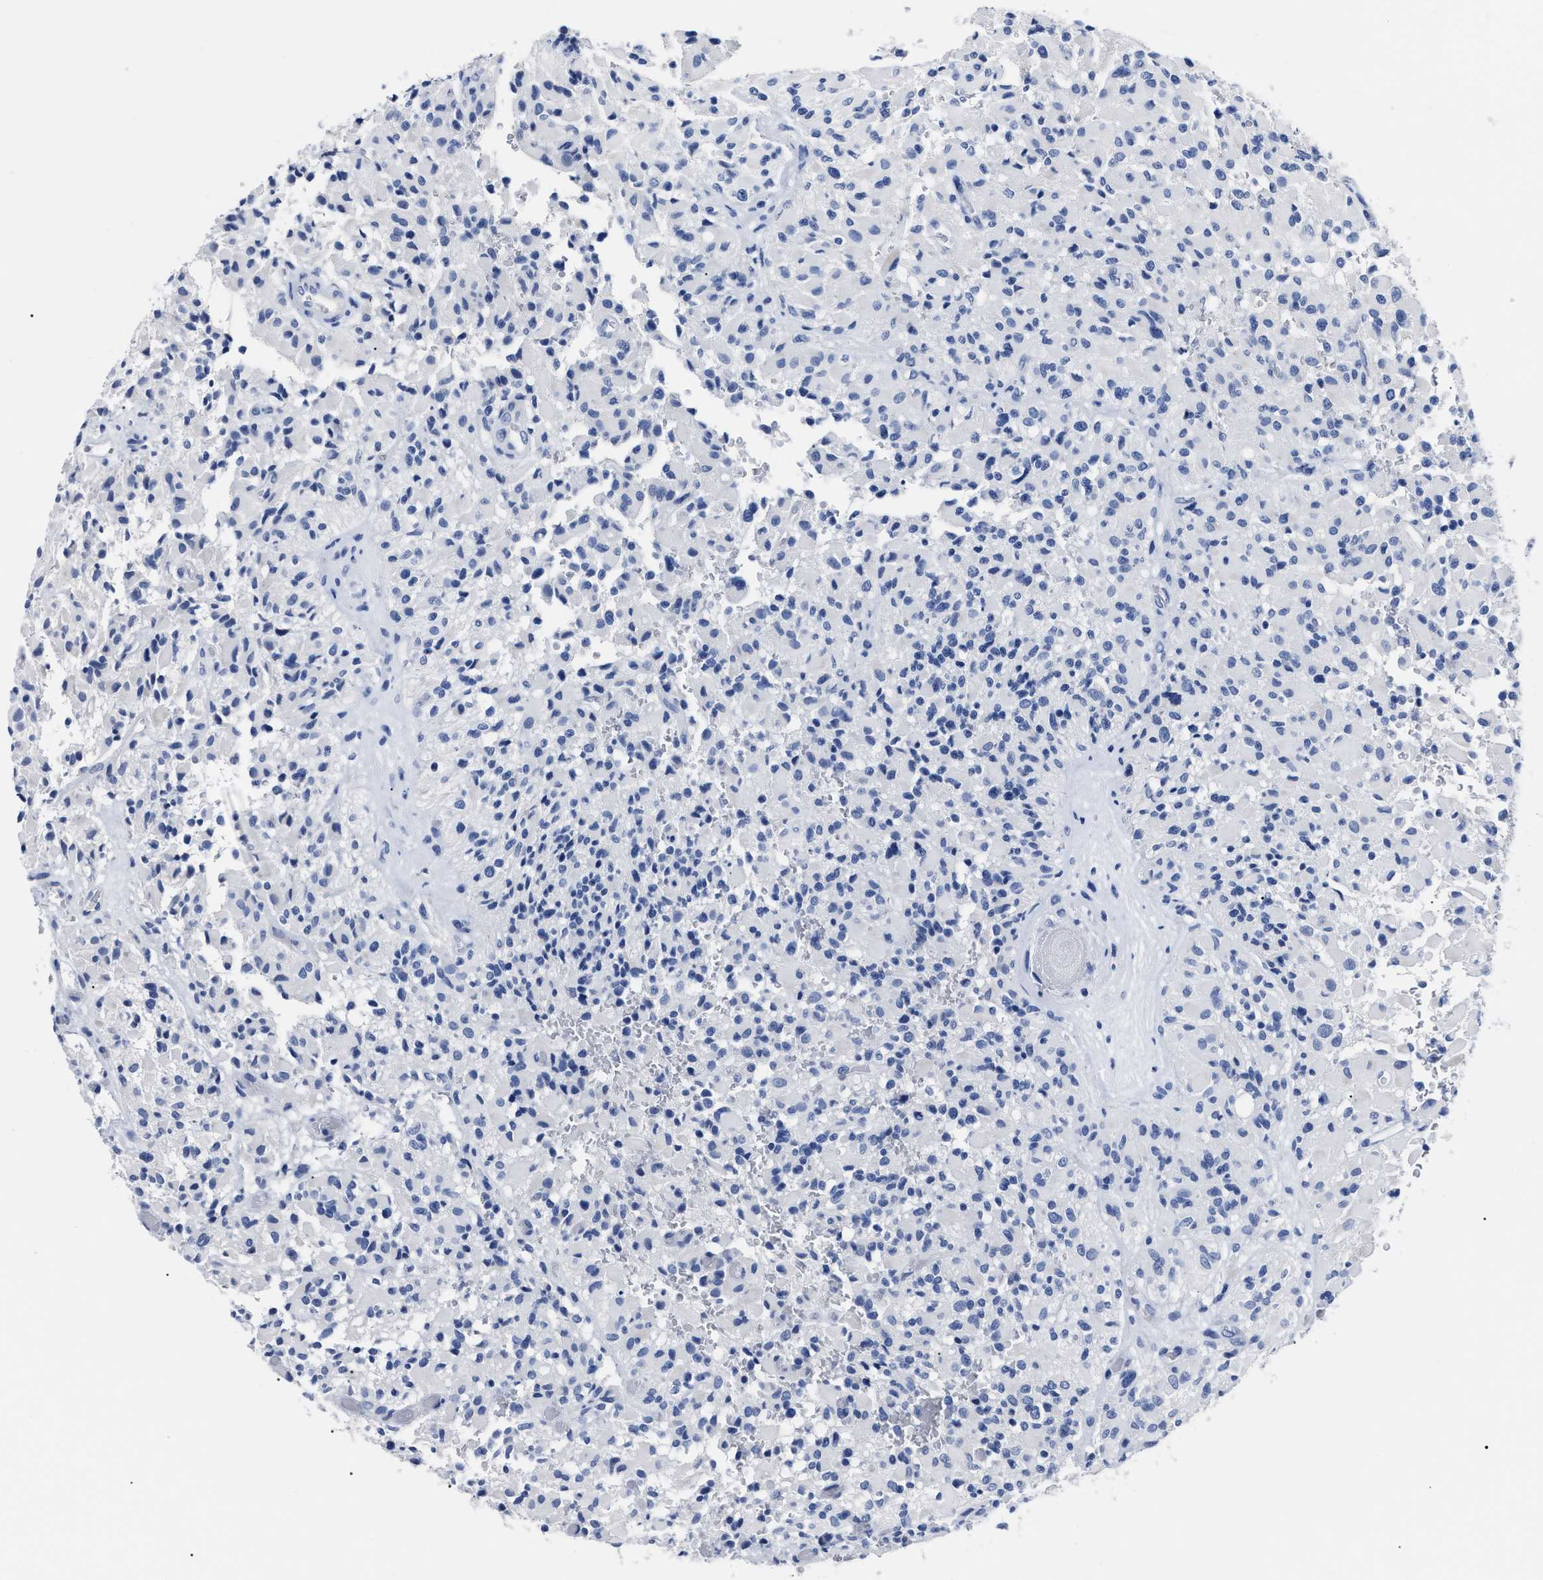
{"staining": {"intensity": "negative", "quantity": "none", "location": "none"}, "tissue": "glioma", "cell_type": "Tumor cells", "image_type": "cancer", "snomed": [{"axis": "morphology", "description": "Glioma, malignant, High grade"}, {"axis": "topography", "description": "Brain"}], "caption": "Image shows no significant protein positivity in tumor cells of glioma.", "gene": "ALPG", "patient": {"sex": "male", "age": 71}}